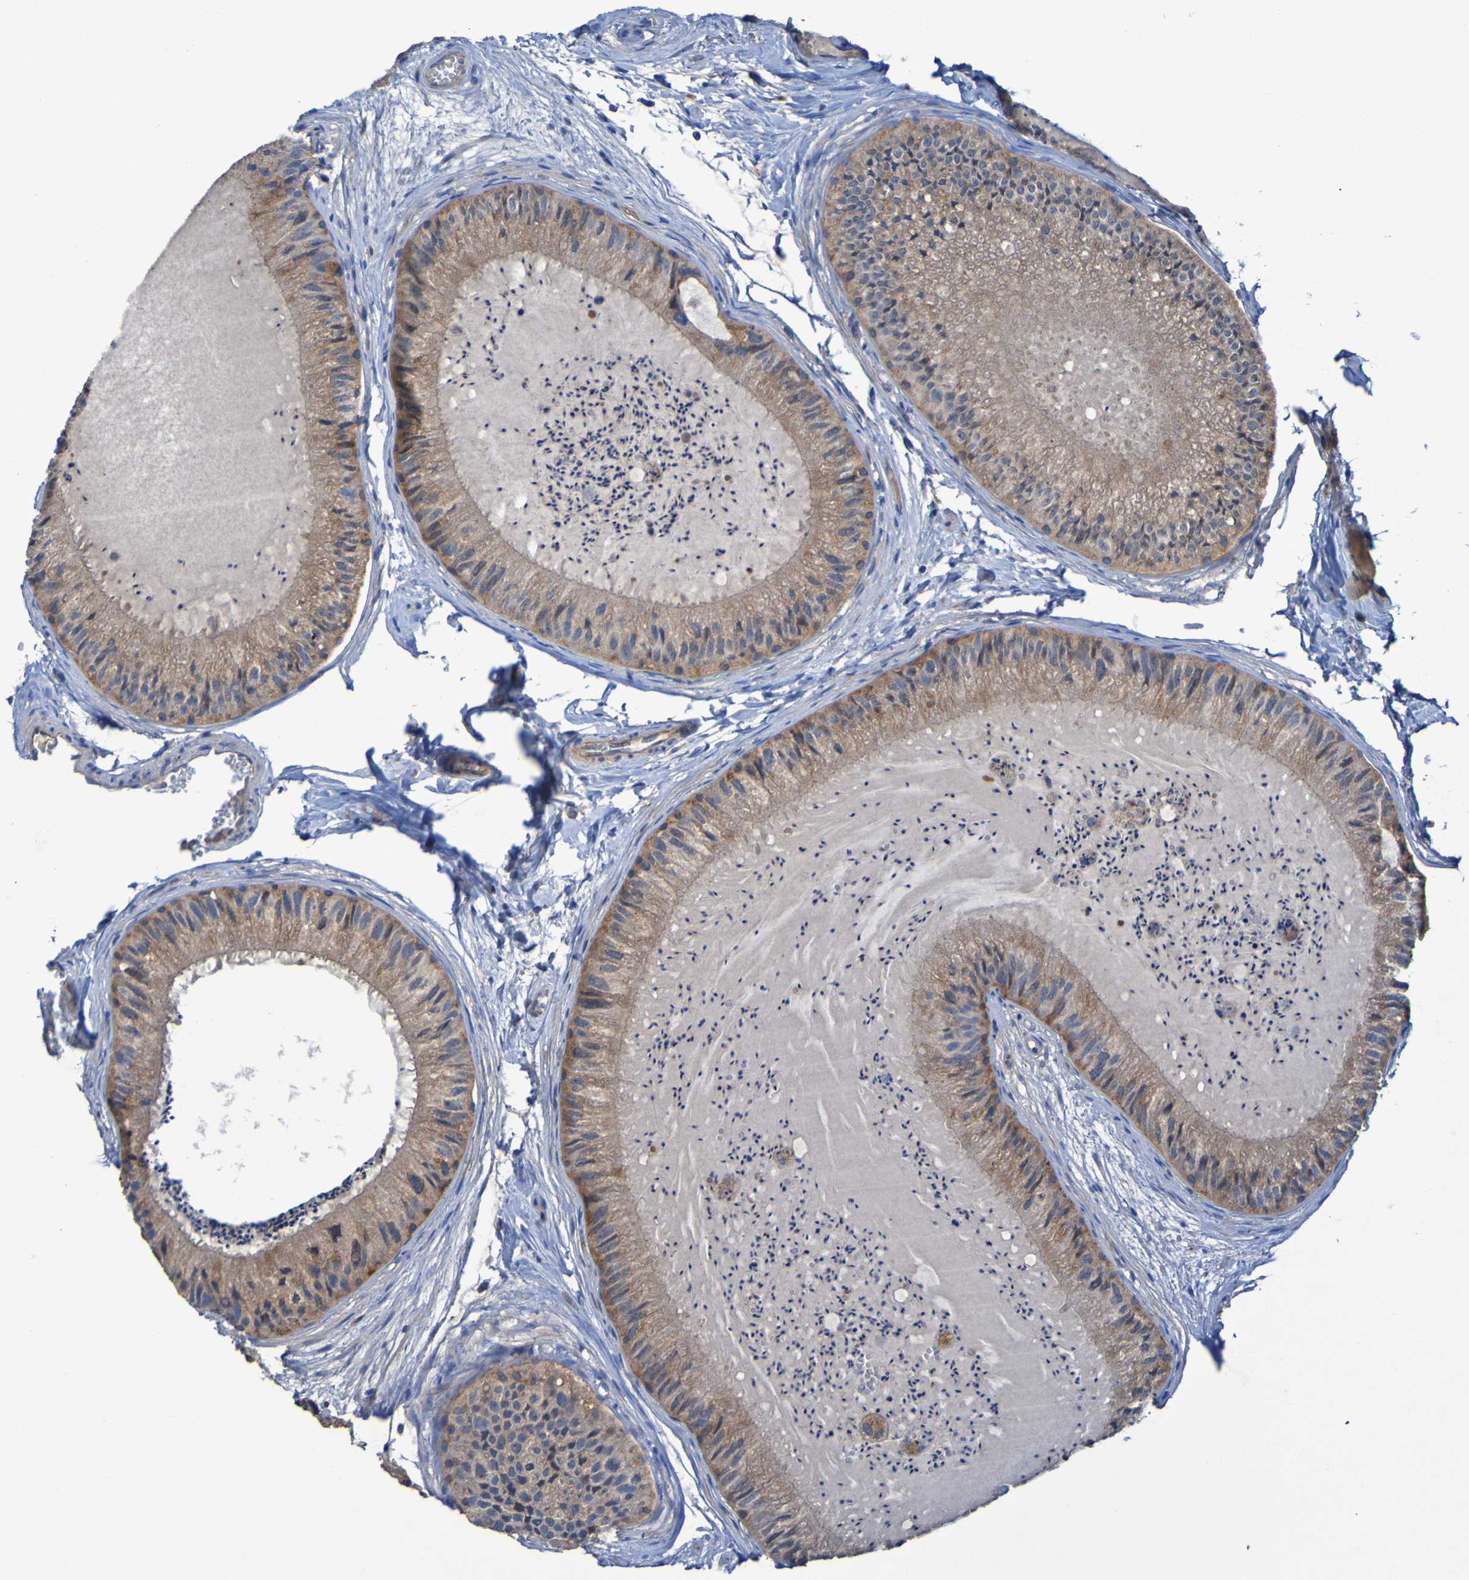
{"staining": {"intensity": "moderate", "quantity": ">75%", "location": "cytoplasmic/membranous"}, "tissue": "epididymis", "cell_type": "Glandular cells", "image_type": "normal", "snomed": [{"axis": "morphology", "description": "Normal tissue, NOS"}, {"axis": "topography", "description": "Epididymis"}], "caption": "The histopathology image demonstrates immunohistochemical staining of normal epididymis. There is moderate cytoplasmic/membranous positivity is appreciated in about >75% of glandular cells. (Stains: DAB in brown, nuclei in blue, Microscopy: brightfield microscopy at high magnification).", "gene": "ARHGEF16", "patient": {"sex": "male", "age": 31}}